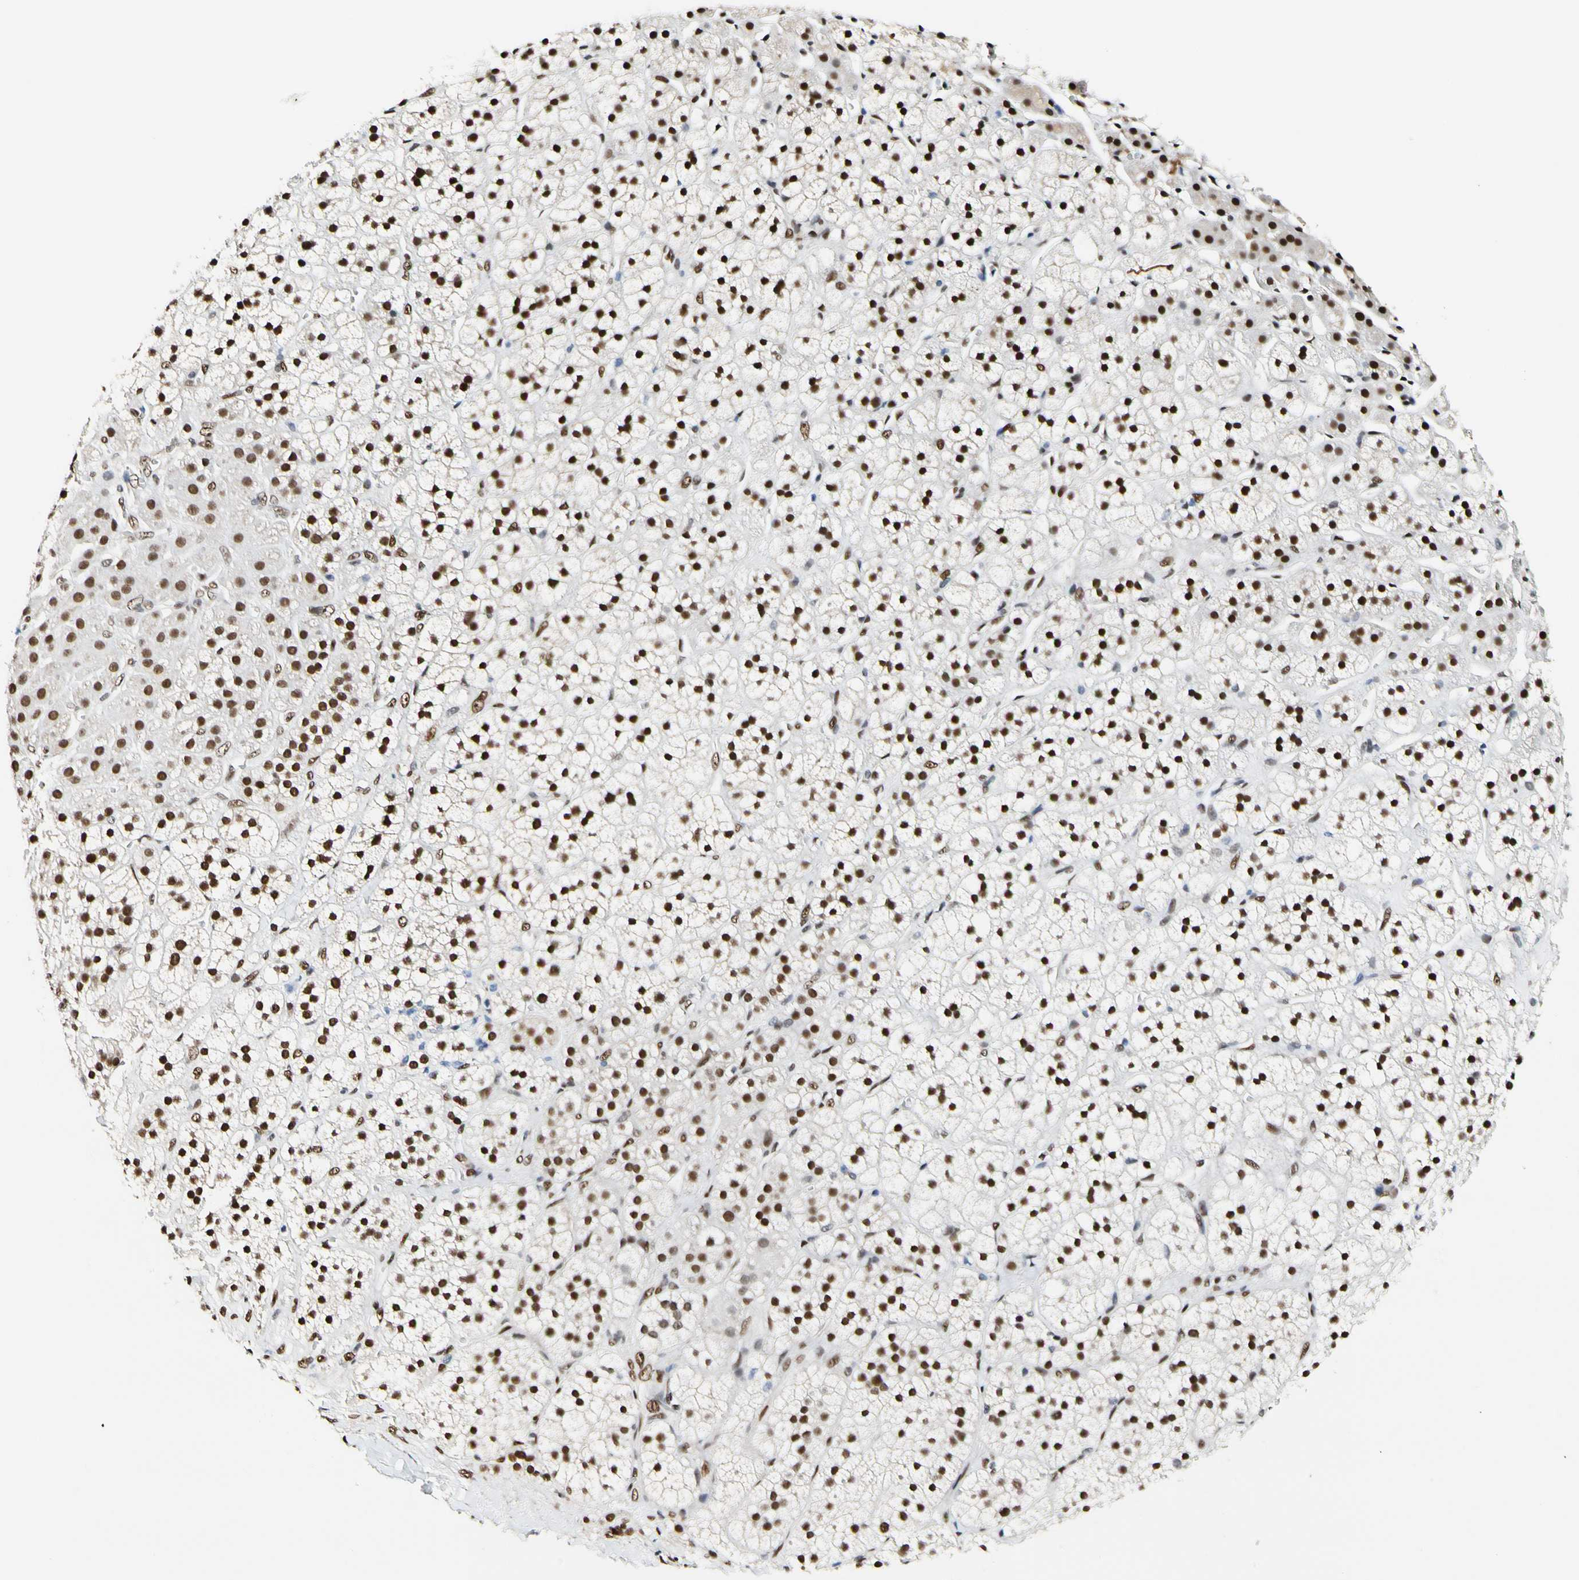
{"staining": {"intensity": "moderate", "quantity": ">75%", "location": "nuclear"}, "tissue": "adrenal gland", "cell_type": "Glandular cells", "image_type": "normal", "snomed": [{"axis": "morphology", "description": "Normal tissue, NOS"}, {"axis": "topography", "description": "Adrenal gland"}], "caption": "Glandular cells display moderate nuclear staining in approximately >75% of cells in benign adrenal gland.", "gene": "NFIA", "patient": {"sex": "male", "age": 56}}